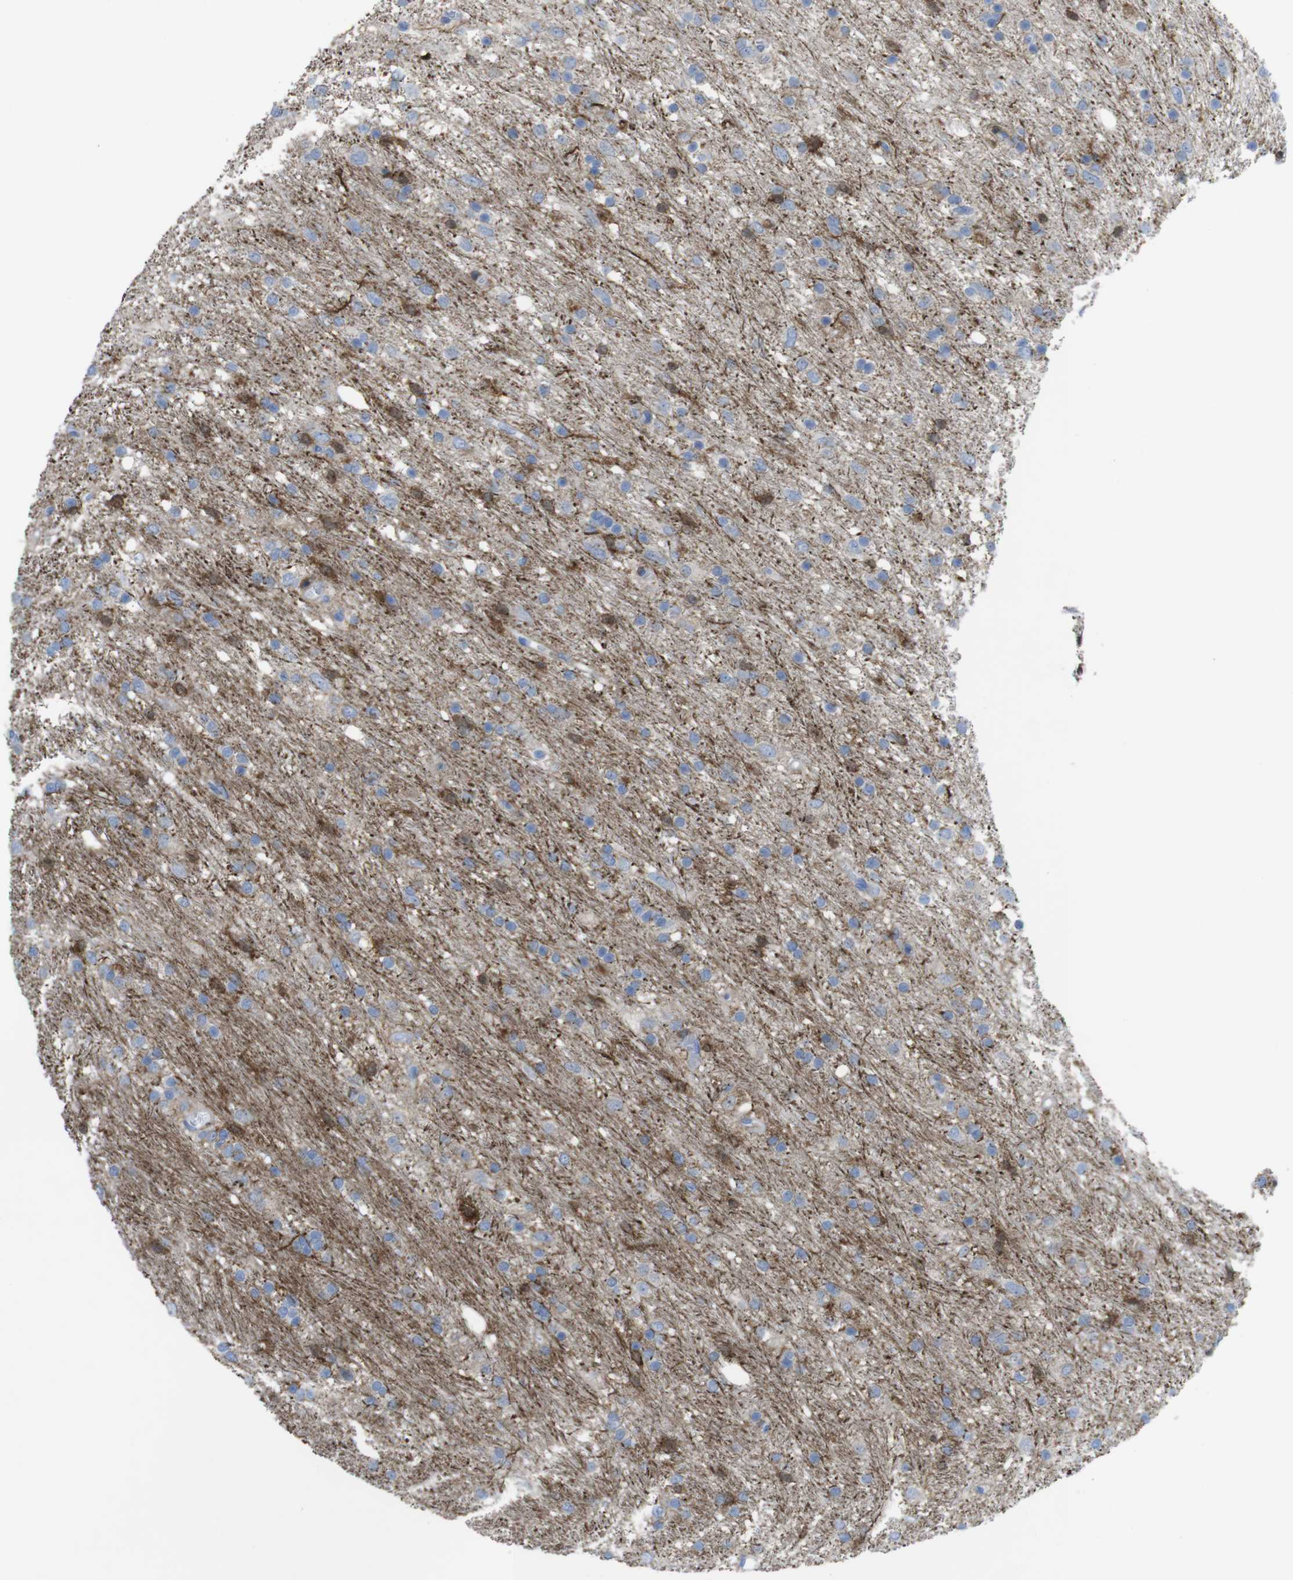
{"staining": {"intensity": "weak", "quantity": "<25%", "location": "cytoplasmic/membranous"}, "tissue": "glioma", "cell_type": "Tumor cells", "image_type": "cancer", "snomed": [{"axis": "morphology", "description": "Glioma, malignant, Low grade"}, {"axis": "topography", "description": "Brain"}], "caption": "DAB immunohistochemical staining of human malignant low-grade glioma shows no significant positivity in tumor cells.", "gene": "PRKCD", "patient": {"sex": "male", "age": 77}}